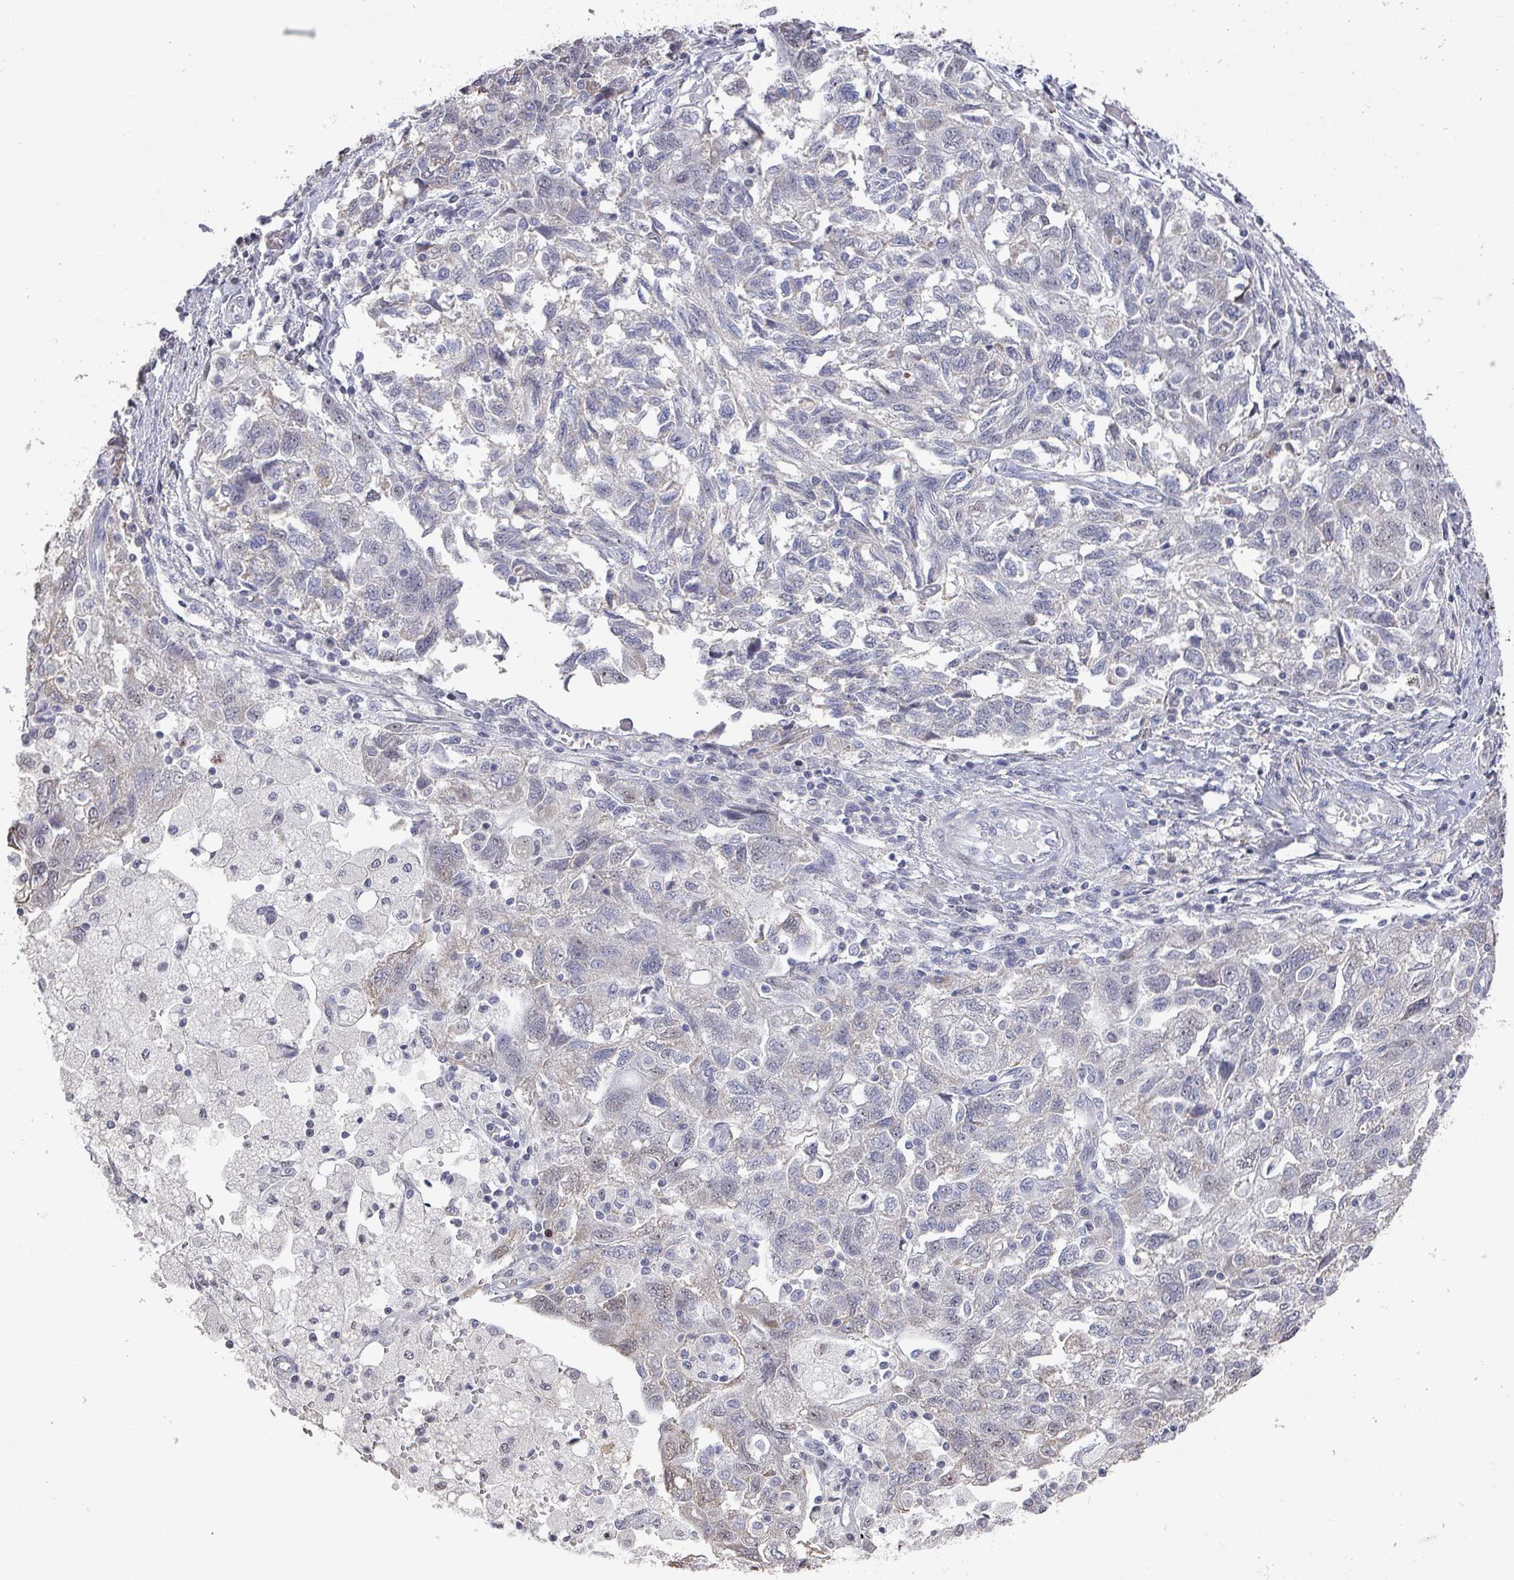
{"staining": {"intensity": "negative", "quantity": "none", "location": "none"}, "tissue": "ovarian cancer", "cell_type": "Tumor cells", "image_type": "cancer", "snomed": [{"axis": "morphology", "description": "Carcinoma, NOS"}, {"axis": "morphology", "description": "Cystadenocarcinoma, serous, NOS"}, {"axis": "topography", "description": "Ovary"}], "caption": "Ovarian carcinoma stained for a protein using immunohistochemistry reveals no positivity tumor cells.", "gene": "ZNF654", "patient": {"sex": "female", "age": 69}}